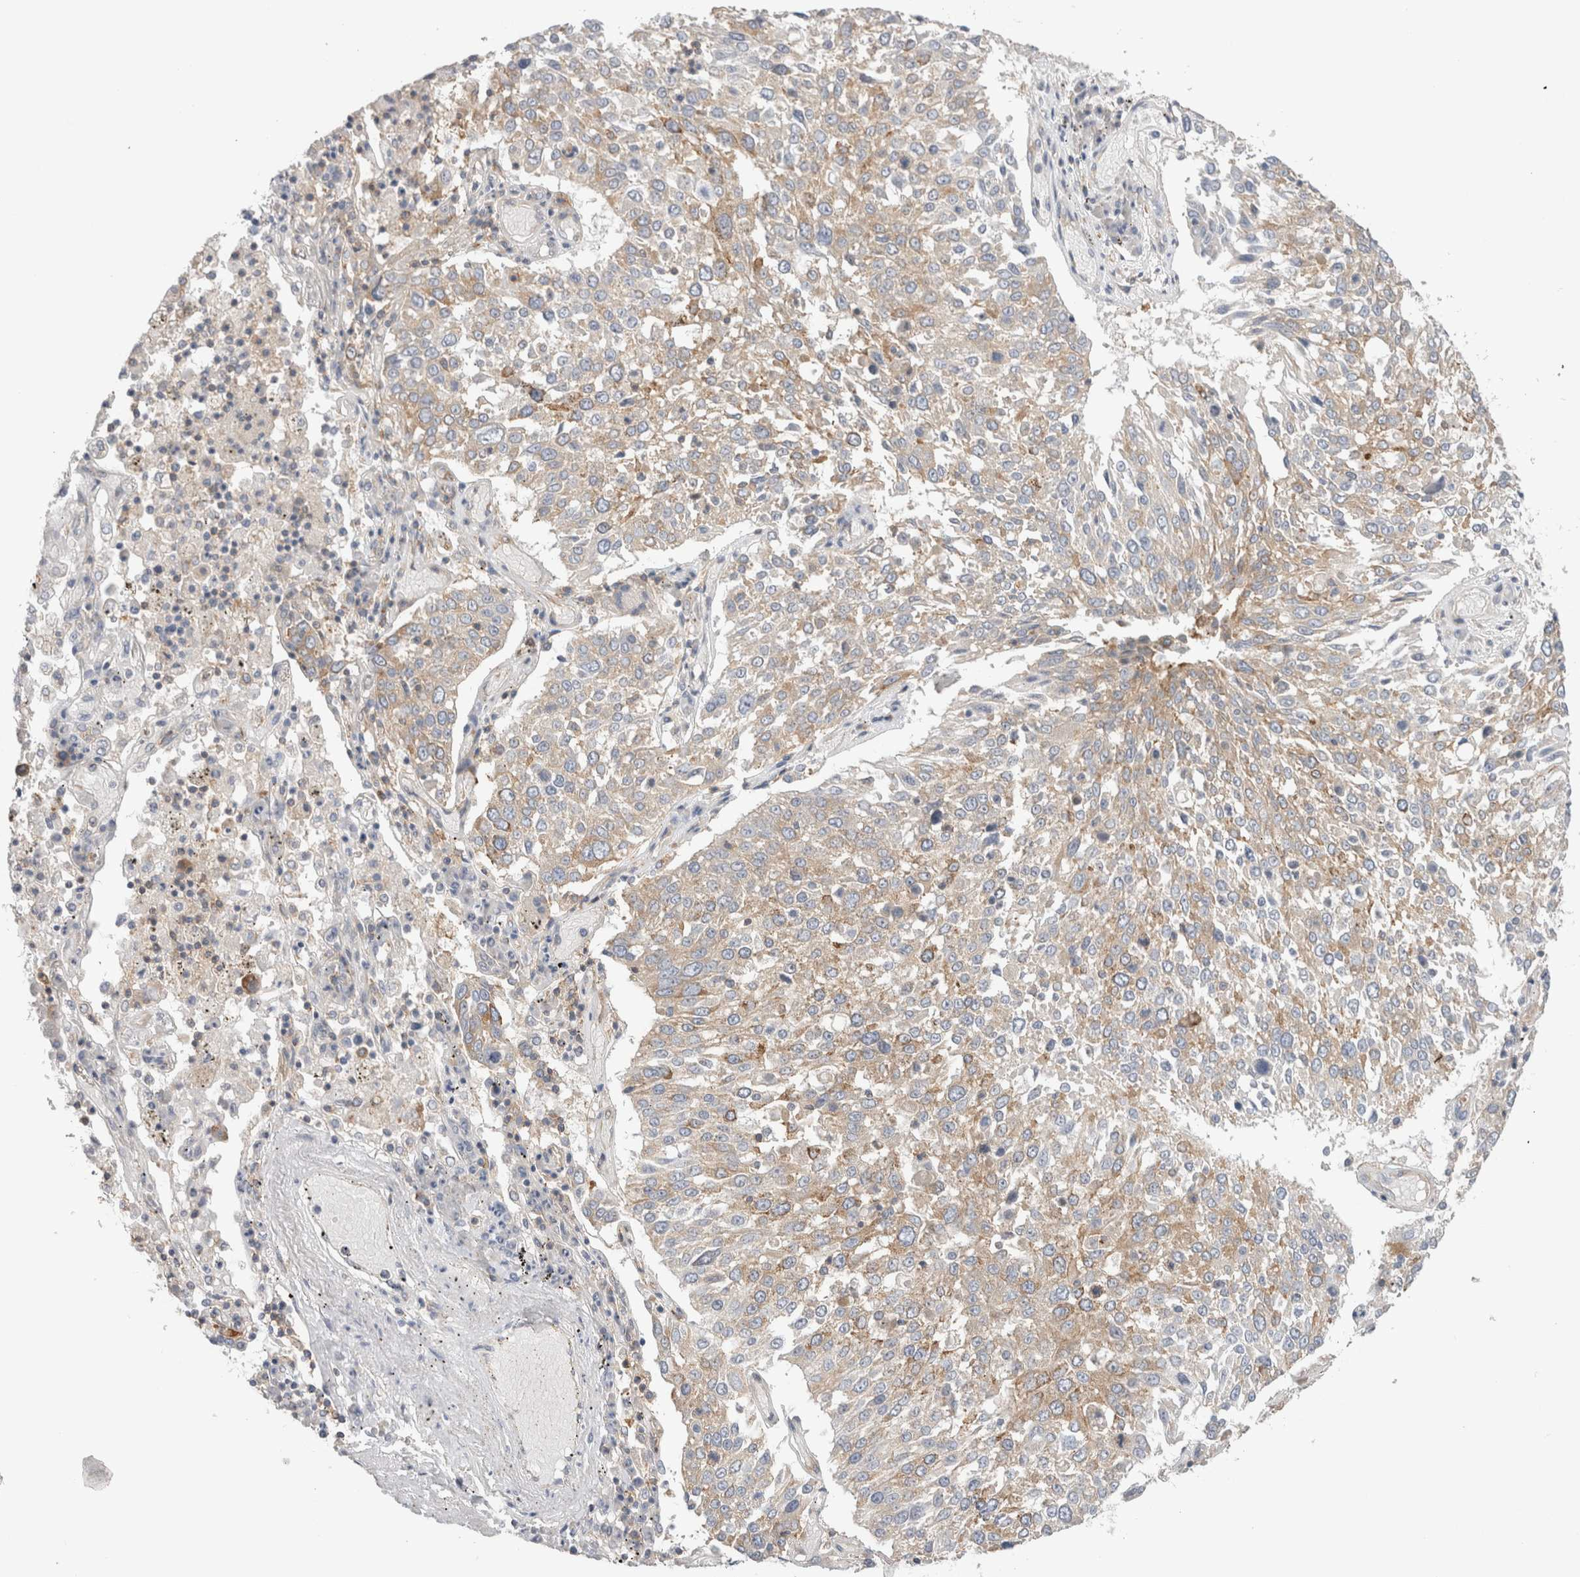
{"staining": {"intensity": "weak", "quantity": ">75%", "location": "cytoplasmic/membranous"}, "tissue": "lung cancer", "cell_type": "Tumor cells", "image_type": "cancer", "snomed": [{"axis": "morphology", "description": "Squamous cell carcinoma, NOS"}, {"axis": "topography", "description": "Lung"}], "caption": "DAB (3,3'-diaminobenzidine) immunohistochemical staining of human lung squamous cell carcinoma exhibits weak cytoplasmic/membranous protein expression in about >75% of tumor cells.", "gene": "ZNF23", "patient": {"sex": "male", "age": 65}}